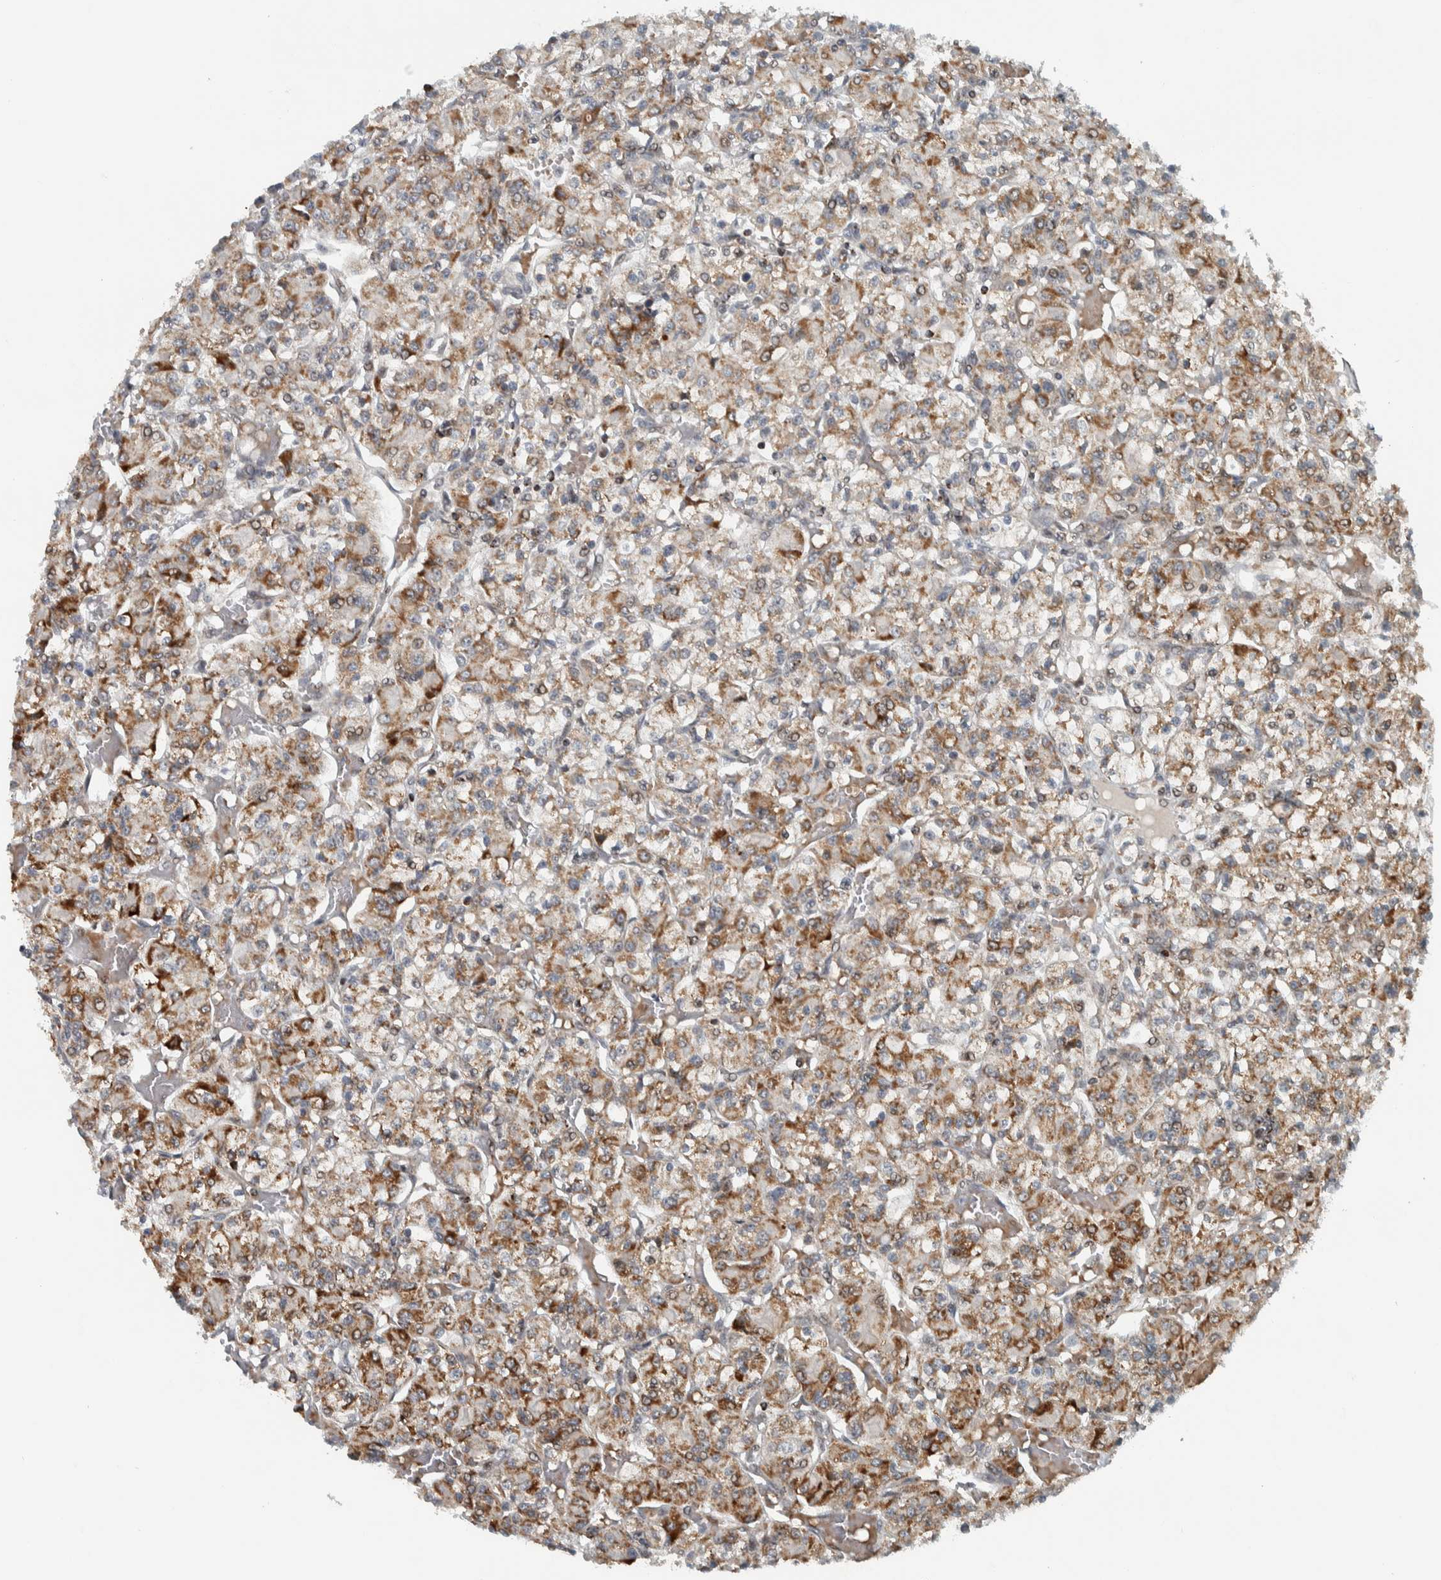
{"staining": {"intensity": "moderate", "quantity": ">75%", "location": "cytoplasmic/membranous"}, "tissue": "renal cancer", "cell_type": "Tumor cells", "image_type": "cancer", "snomed": [{"axis": "morphology", "description": "Adenocarcinoma, NOS"}, {"axis": "topography", "description": "Kidney"}], "caption": "Human renal cancer stained with a brown dye exhibits moderate cytoplasmic/membranous positive staining in approximately >75% of tumor cells.", "gene": "PPM1K", "patient": {"sex": "female", "age": 59}}